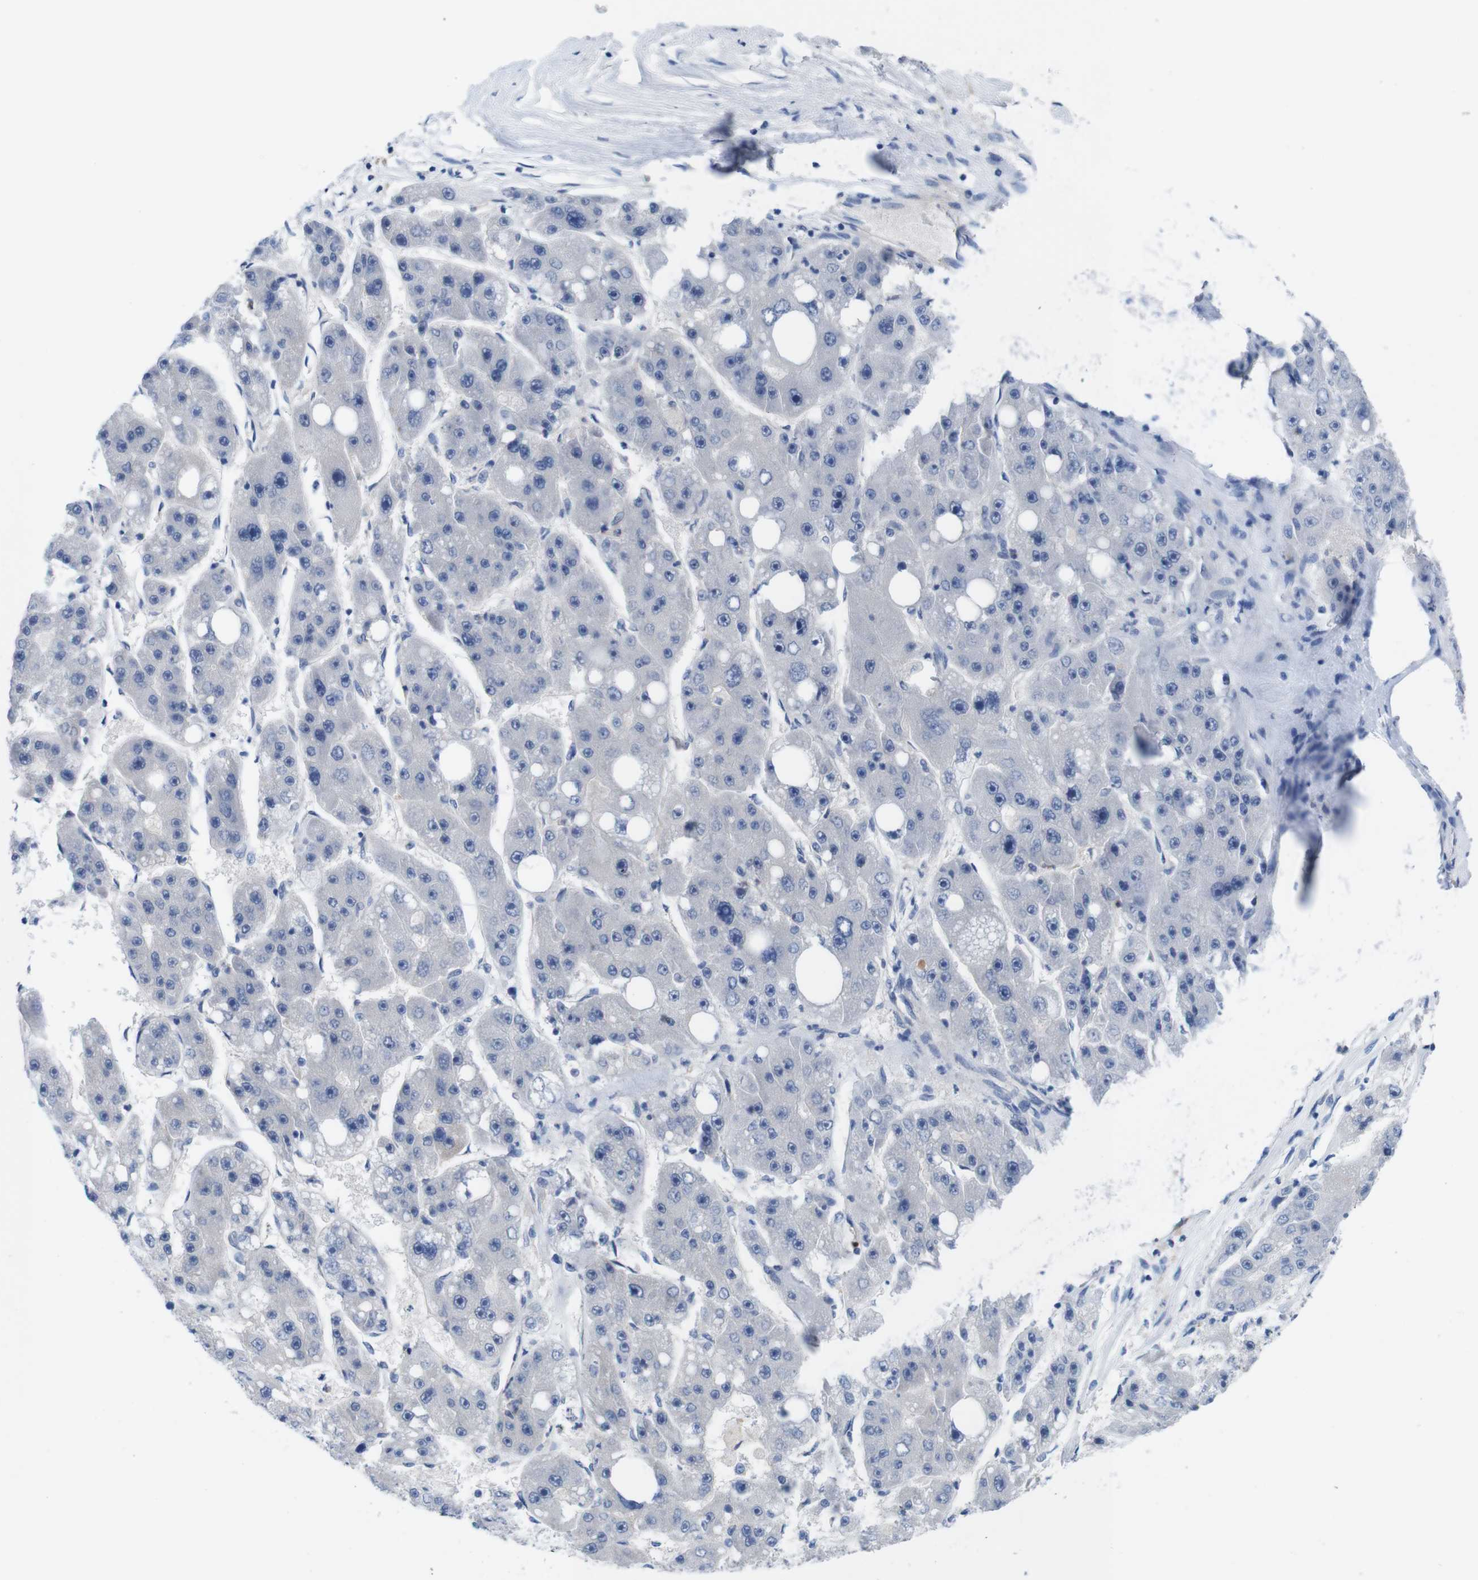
{"staining": {"intensity": "negative", "quantity": "none", "location": "none"}, "tissue": "liver cancer", "cell_type": "Tumor cells", "image_type": "cancer", "snomed": [{"axis": "morphology", "description": "Carcinoma, Hepatocellular, NOS"}, {"axis": "topography", "description": "Liver"}], "caption": "IHC of human liver cancer shows no staining in tumor cells.", "gene": "C1RL", "patient": {"sex": "female", "age": 61}}